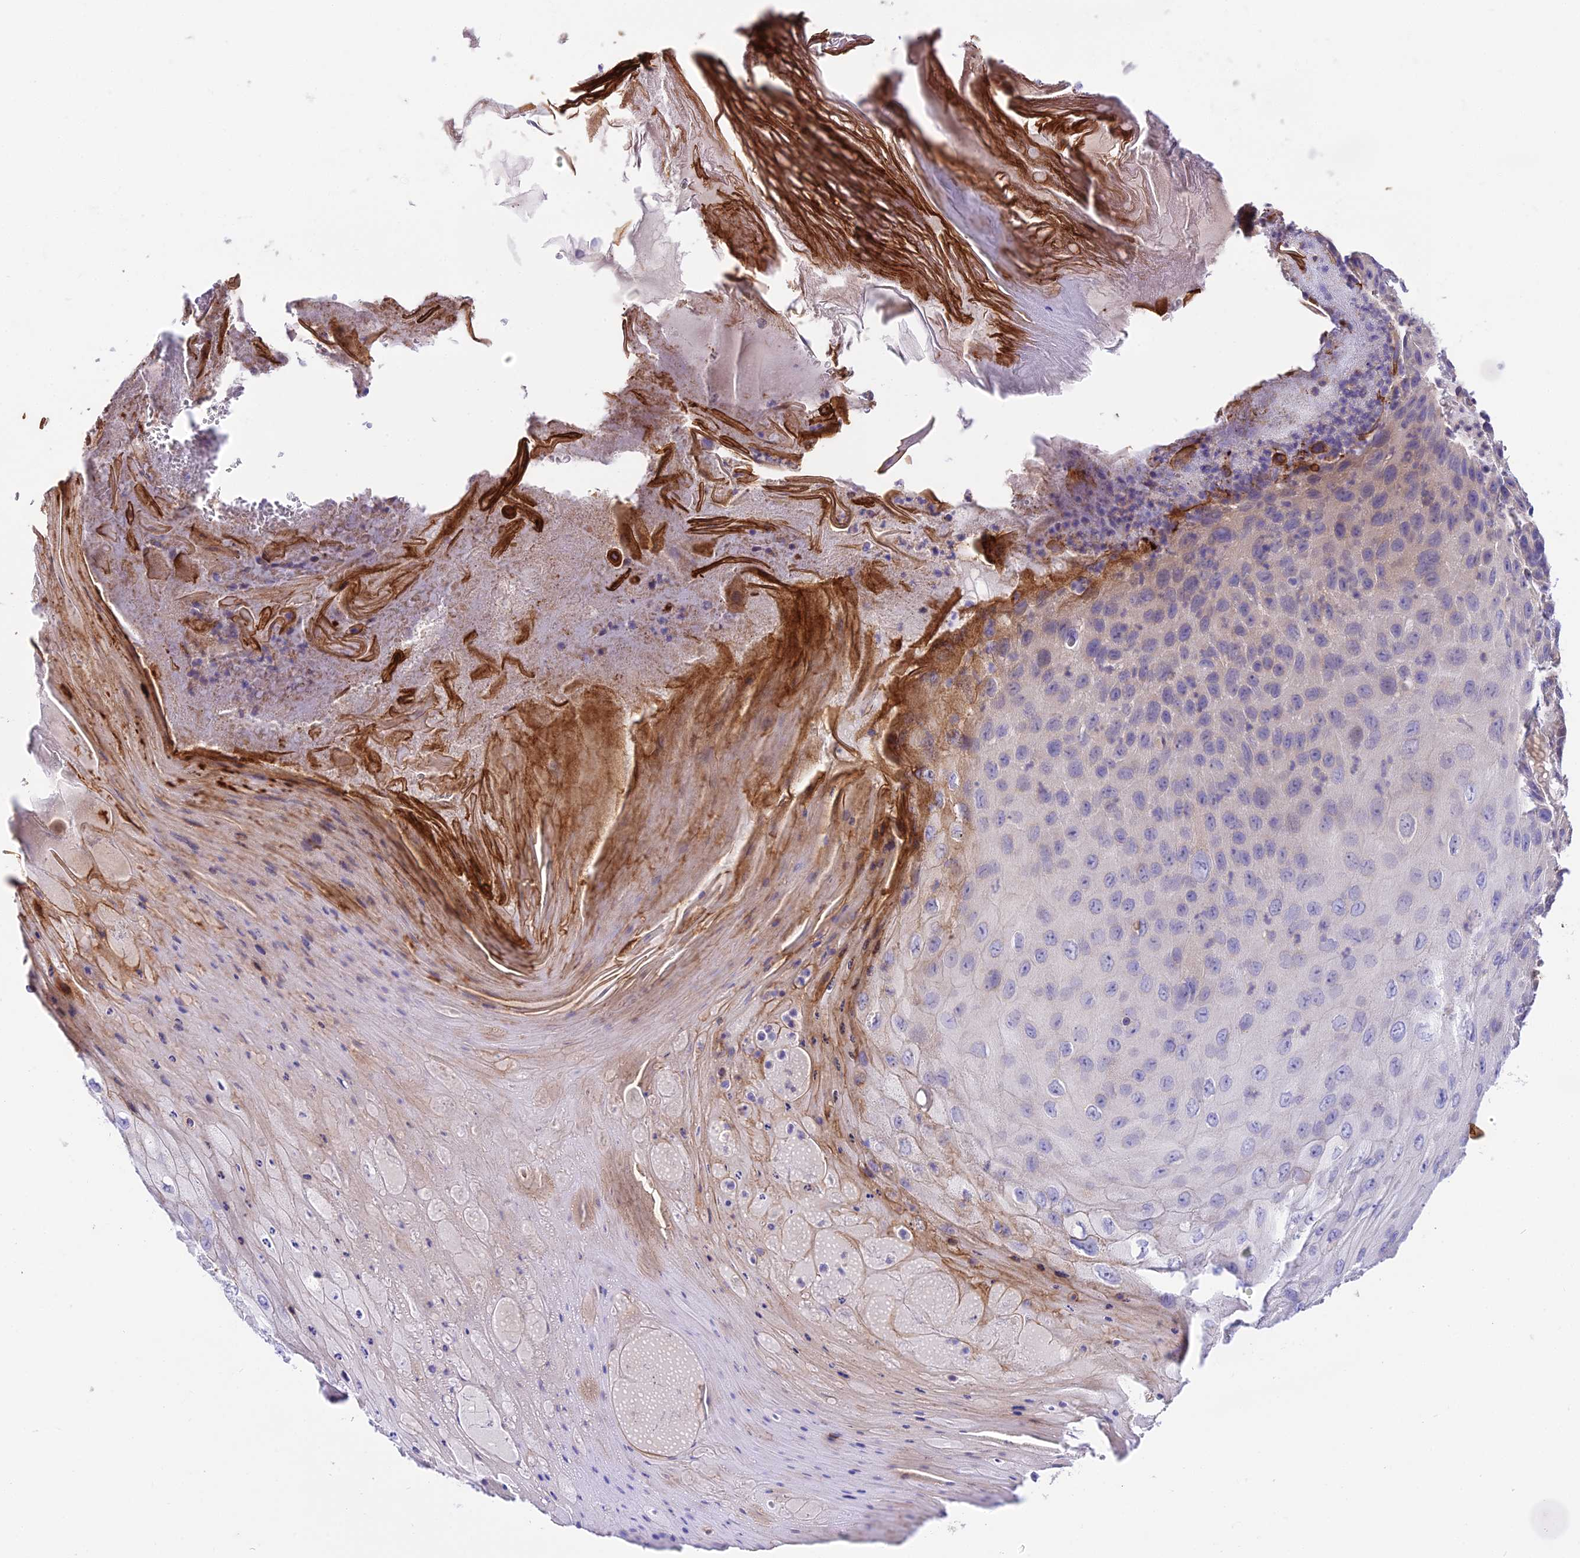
{"staining": {"intensity": "negative", "quantity": "none", "location": "none"}, "tissue": "skin cancer", "cell_type": "Tumor cells", "image_type": "cancer", "snomed": [{"axis": "morphology", "description": "Squamous cell carcinoma, NOS"}, {"axis": "topography", "description": "Skin"}], "caption": "Image shows no significant protein positivity in tumor cells of squamous cell carcinoma (skin).", "gene": "TRIM43B", "patient": {"sex": "female", "age": 88}}